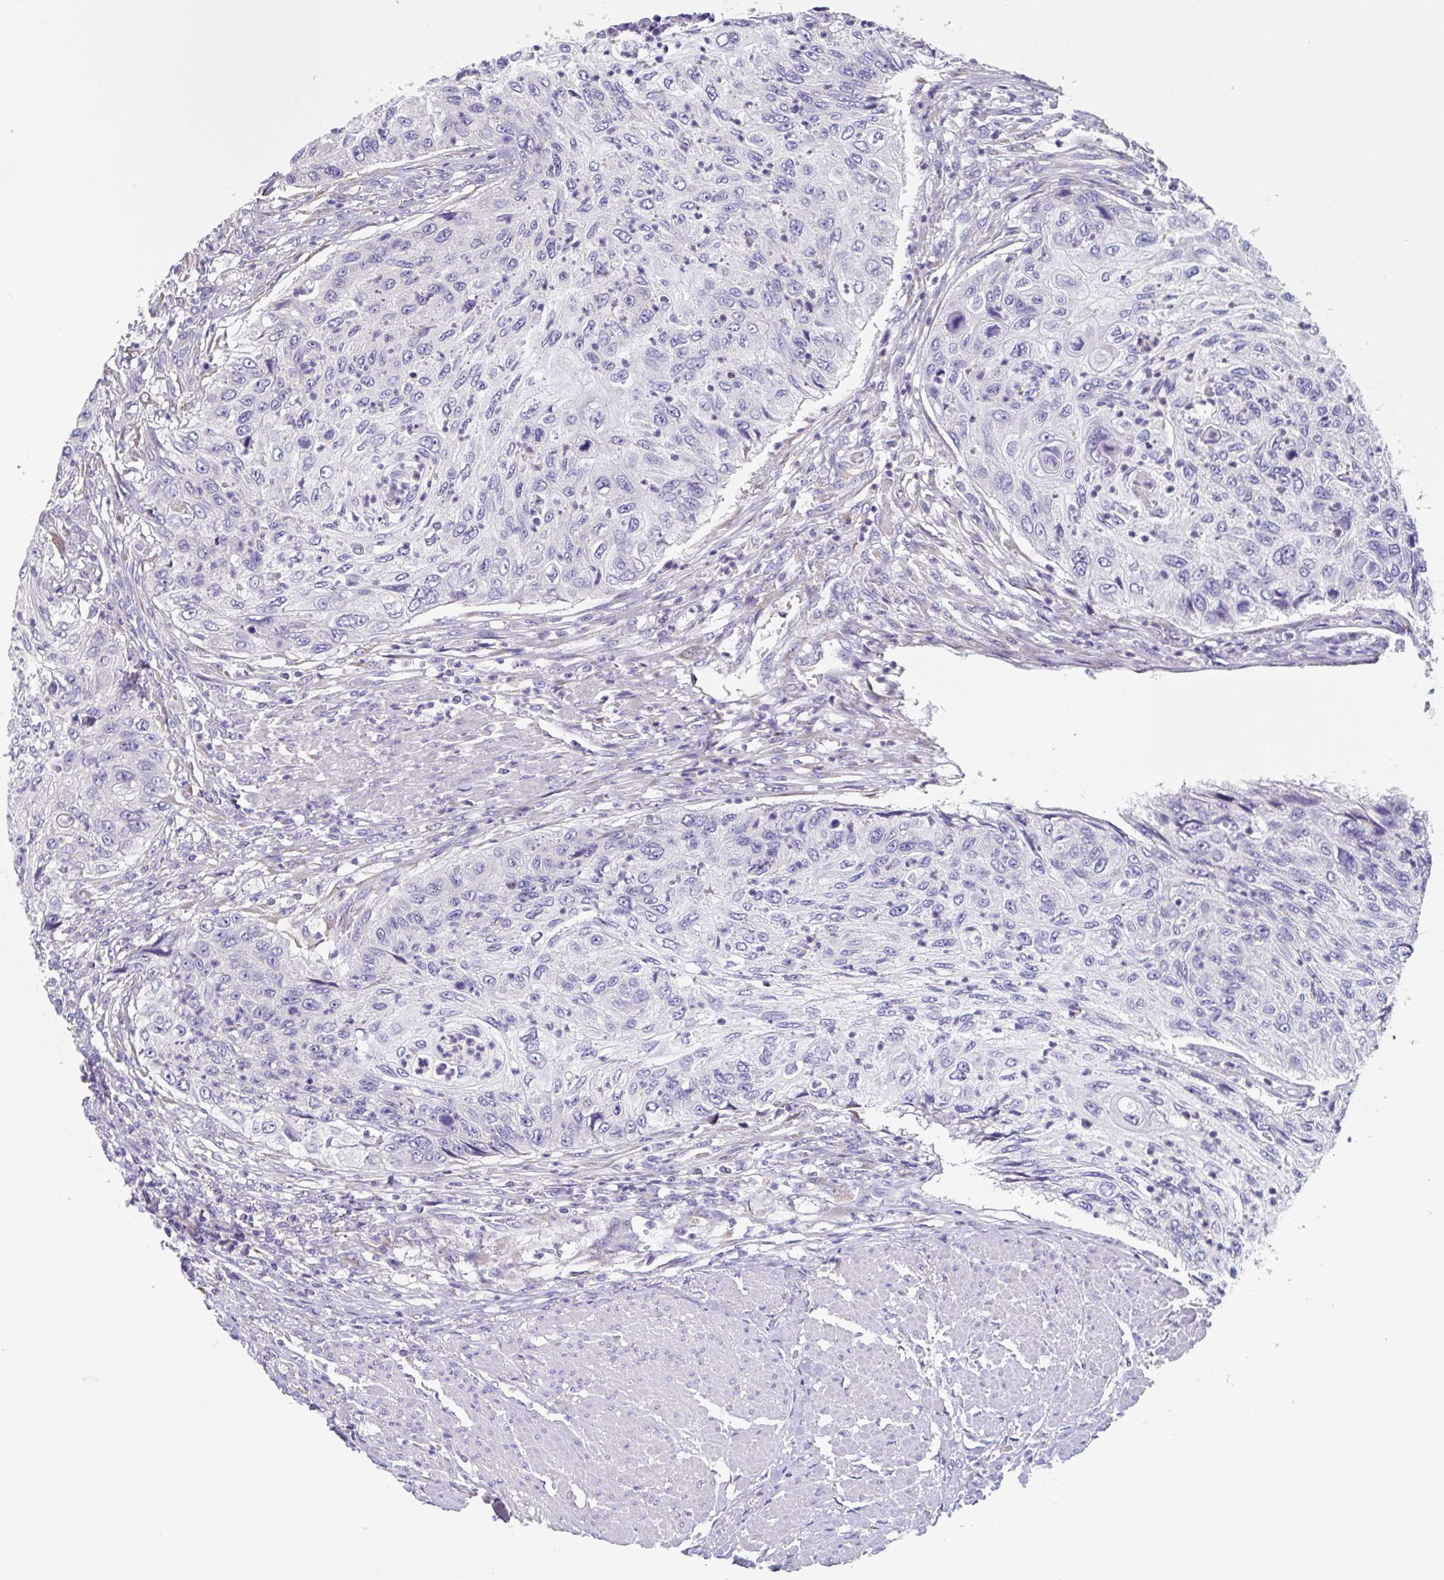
{"staining": {"intensity": "negative", "quantity": "none", "location": "none"}, "tissue": "urothelial cancer", "cell_type": "Tumor cells", "image_type": "cancer", "snomed": [{"axis": "morphology", "description": "Urothelial carcinoma, High grade"}, {"axis": "topography", "description": "Urinary bladder"}], "caption": "The image exhibits no staining of tumor cells in urothelial carcinoma (high-grade). (Brightfield microscopy of DAB (3,3'-diaminobenzidine) immunohistochemistry (IHC) at high magnification).", "gene": "LRRC58", "patient": {"sex": "female", "age": 60}}